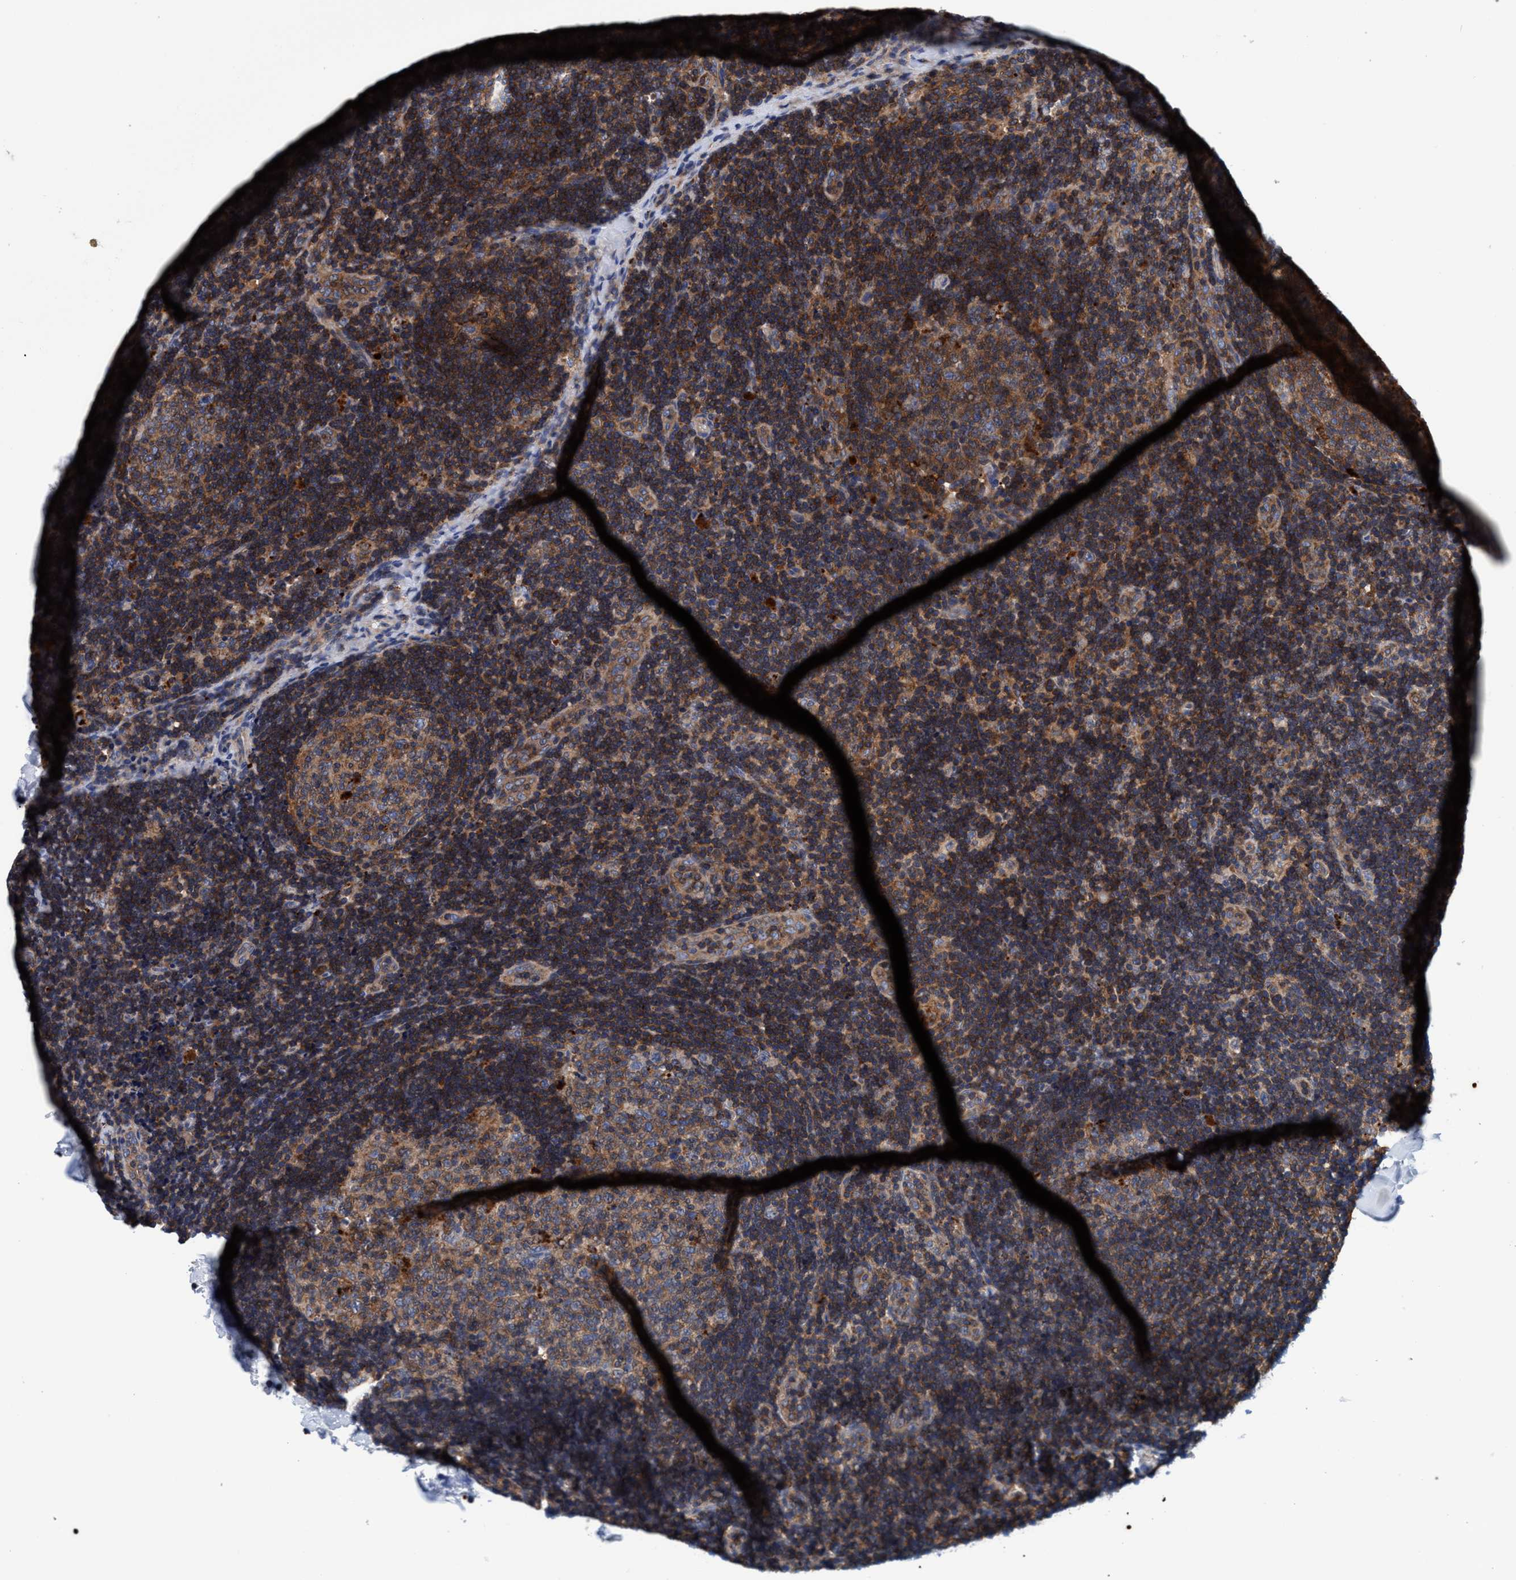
{"staining": {"intensity": "moderate", "quantity": "<25%", "location": "cytoplasmic/membranous"}, "tissue": "lymph node", "cell_type": "Germinal center cells", "image_type": "normal", "snomed": [{"axis": "morphology", "description": "Normal tissue, NOS"}, {"axis": "topography", "description": "Lymph node"}], "caption": "Human lymph node stained for a protein (brown) displays moderate cytoplasmic/membranous positive expression in about <25% of germinal center cells.", "gene": "ENDOG", "patient": {"sex": "female", "age": 14}}